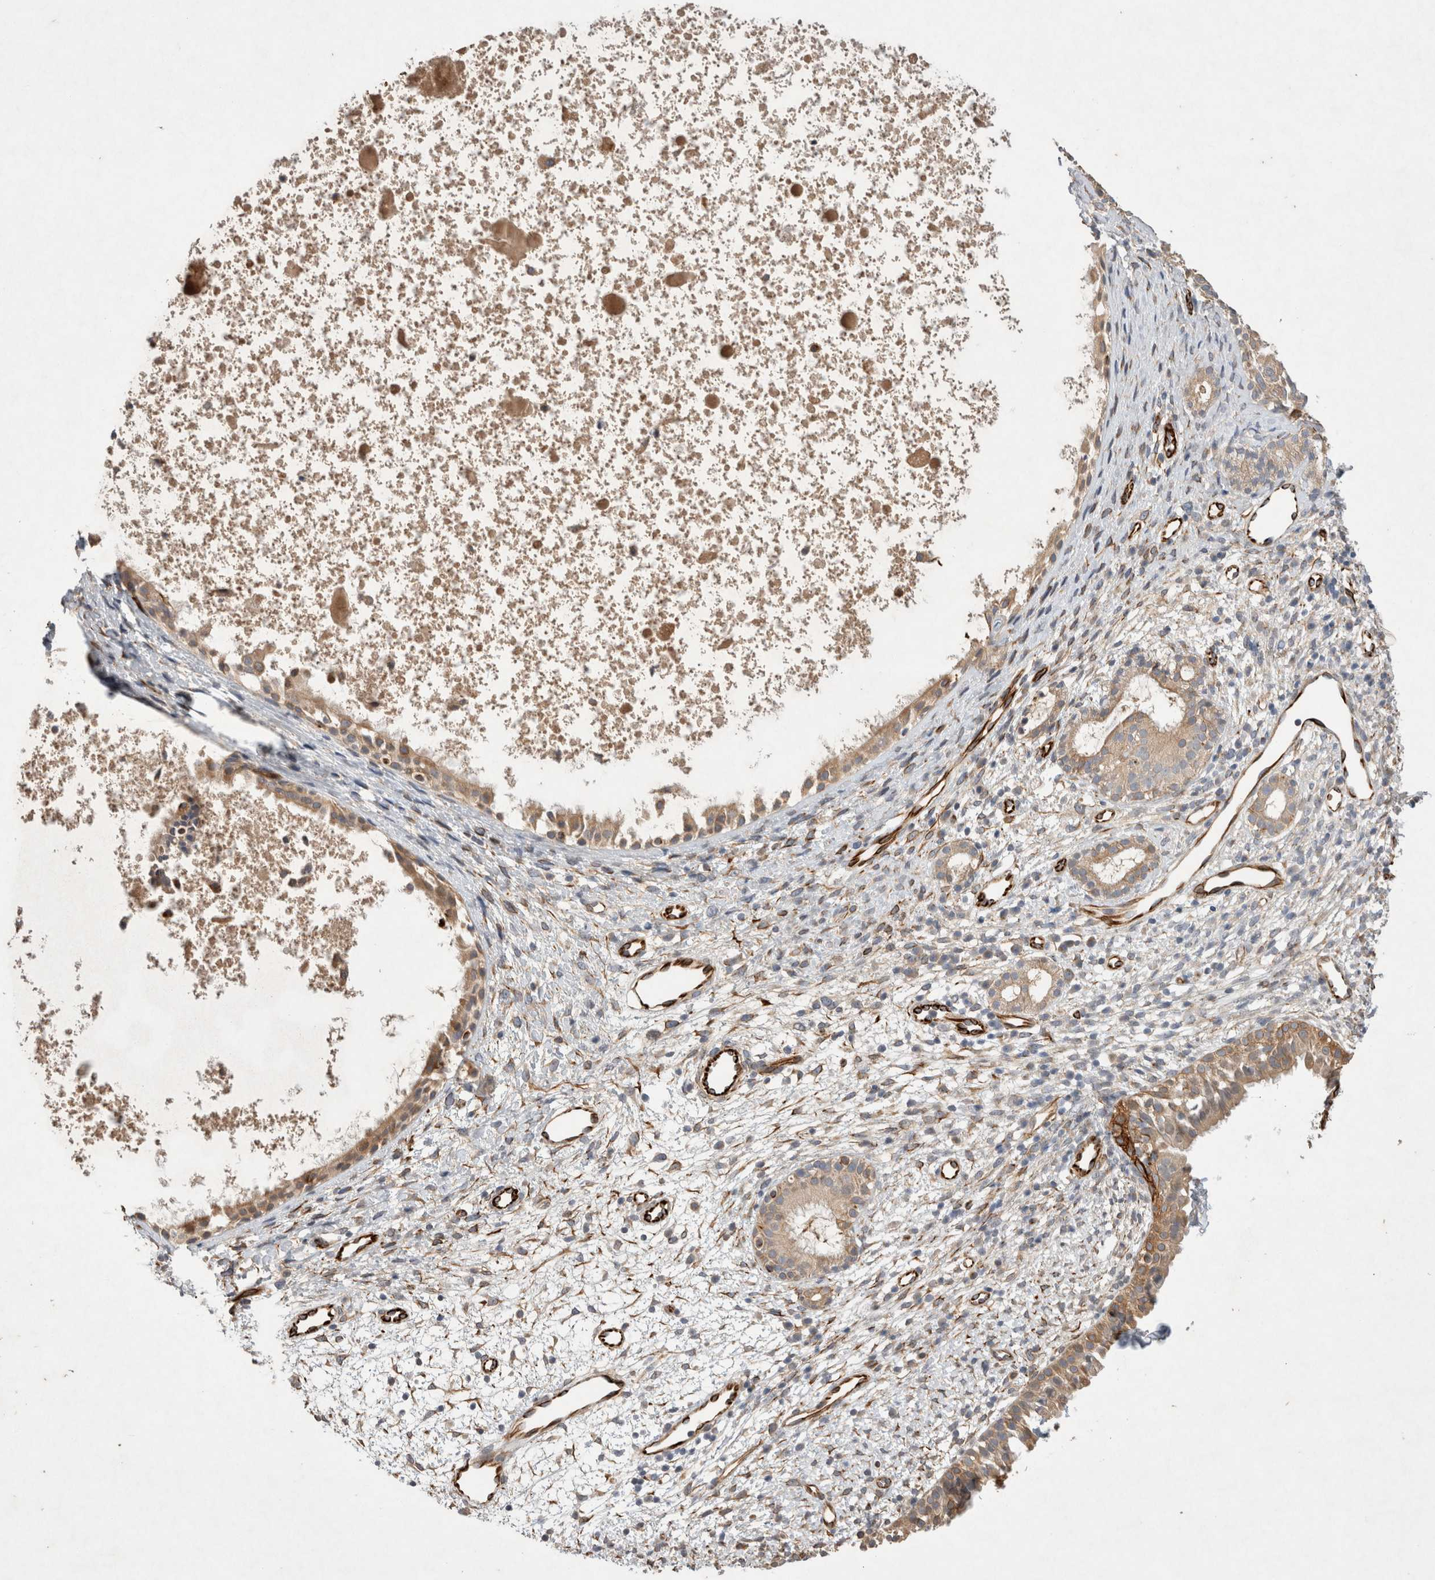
{"staining": {"intensity": "moderate", "quantity": ">75%", "location": "cytoplasmic/membranous"}, "tissue": "nasopharynx", "cell_type": "Respiratory epithelial cells", "image_type": "normal", "snomed": [{"axis": "morphology", "description": "Normal tissue, NOS"}, {"axis": "topography", "description": "Nasopharynx"}], "caption": "This histopathology image reveals normal nasopharynx stained with immunohistochemistry (IHC) to label a protein in brown. The cytoplasmic/membranous of respiratory epithelial cells show moderate positivity for the protein. Nuclei are counter-stained blue.", "gene": "NMU", "patient": {"sex": "male", "age": 22}}